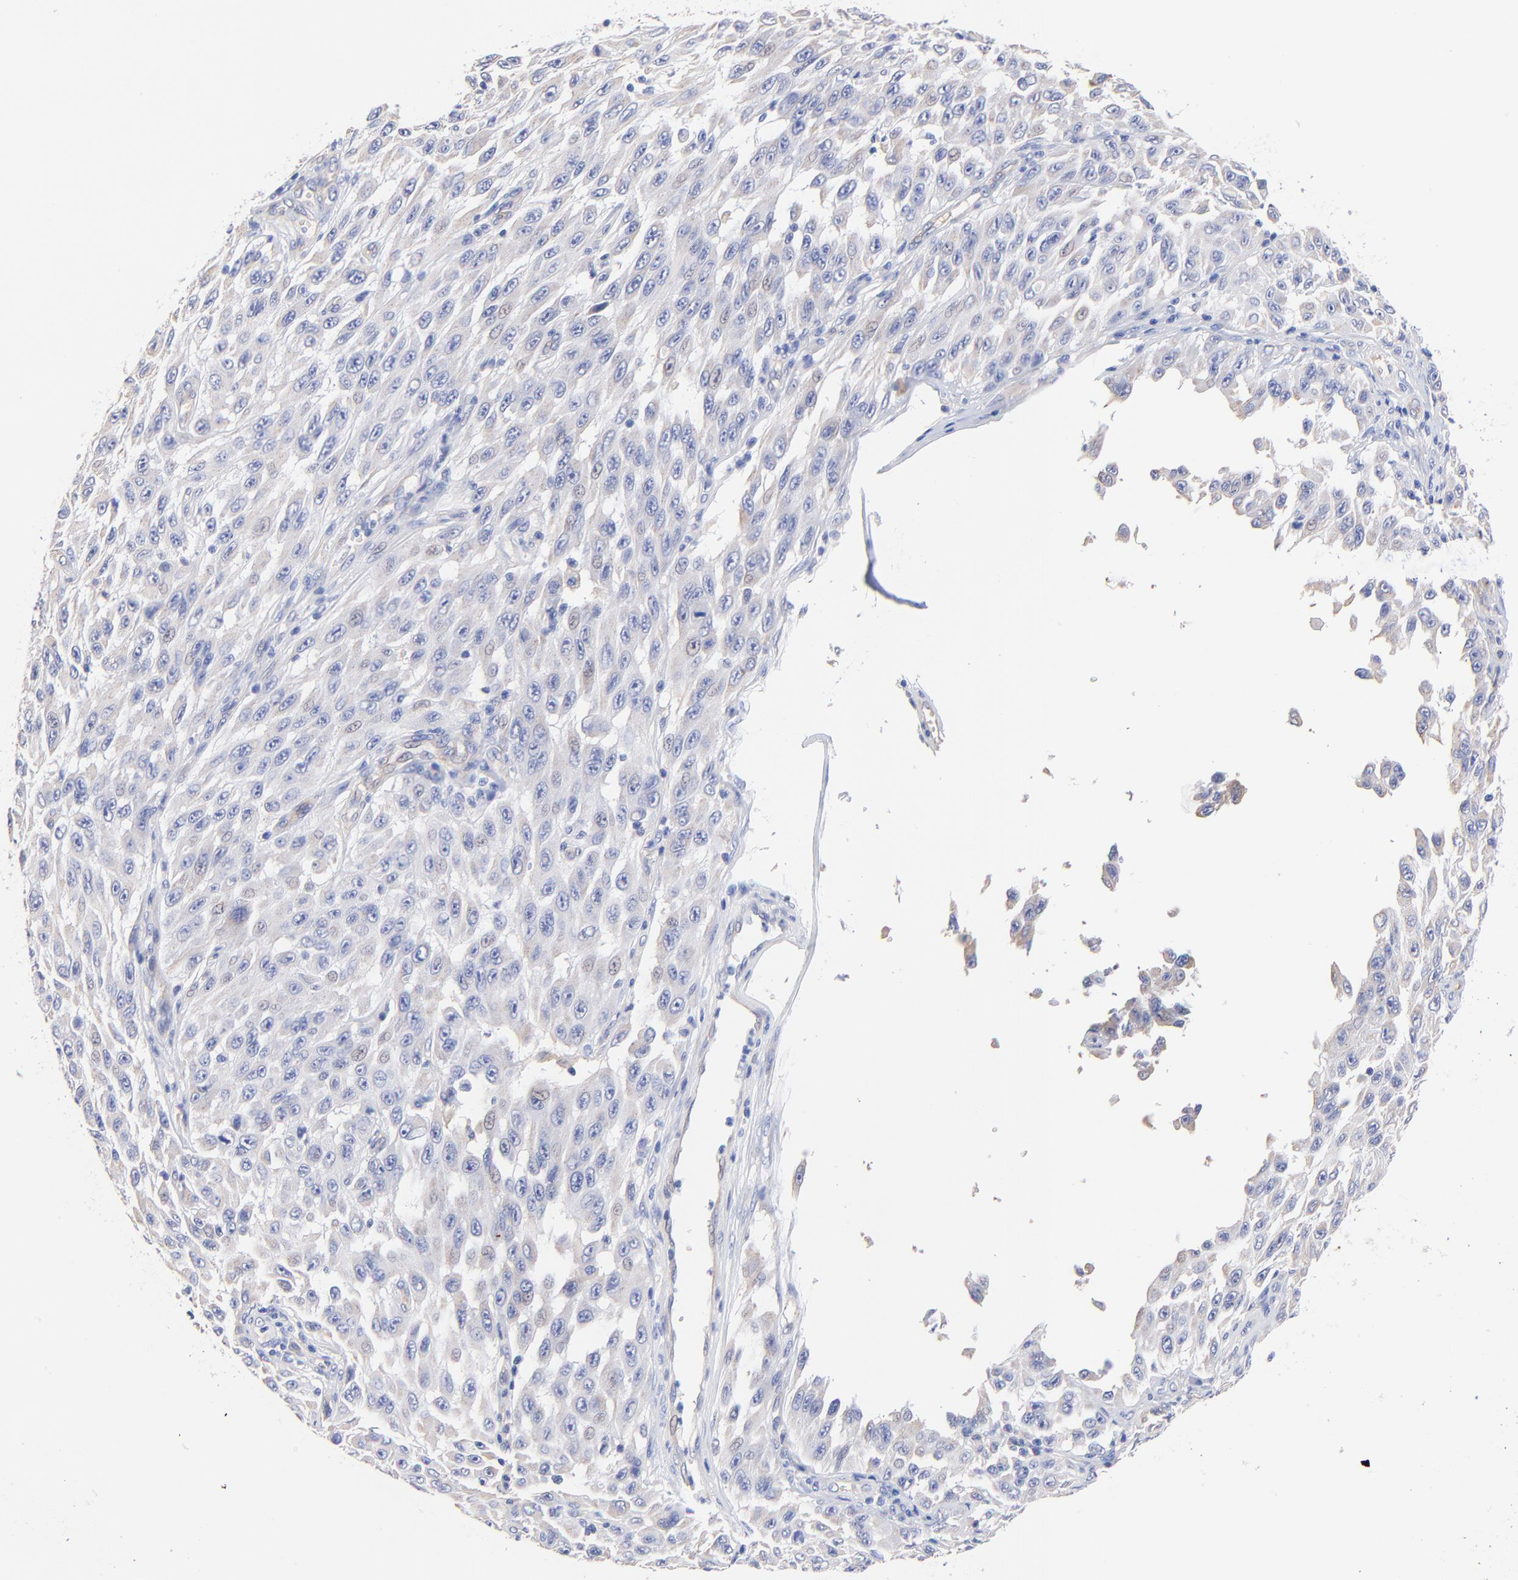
{"staining": {"intensity": "weak", "quantity": "<25%", "location": "cytoplasmic/membranous"}, "tissue": "melanoma", "cell_type": "Tumor cells", "image_type": "cancer", "snomed": [{"axis": "morphology", "description": "Malignant melanoma, NOS"}, {"axis": "topography", "description": "Skin"}], "caption": "DAB immunohistochemical staining of melanoma reveals no significant expression in tumor cells. Nuclei are stained in blue.", "gene": "SLC44A2", "patient": {"sex": "male", "age": 30}}